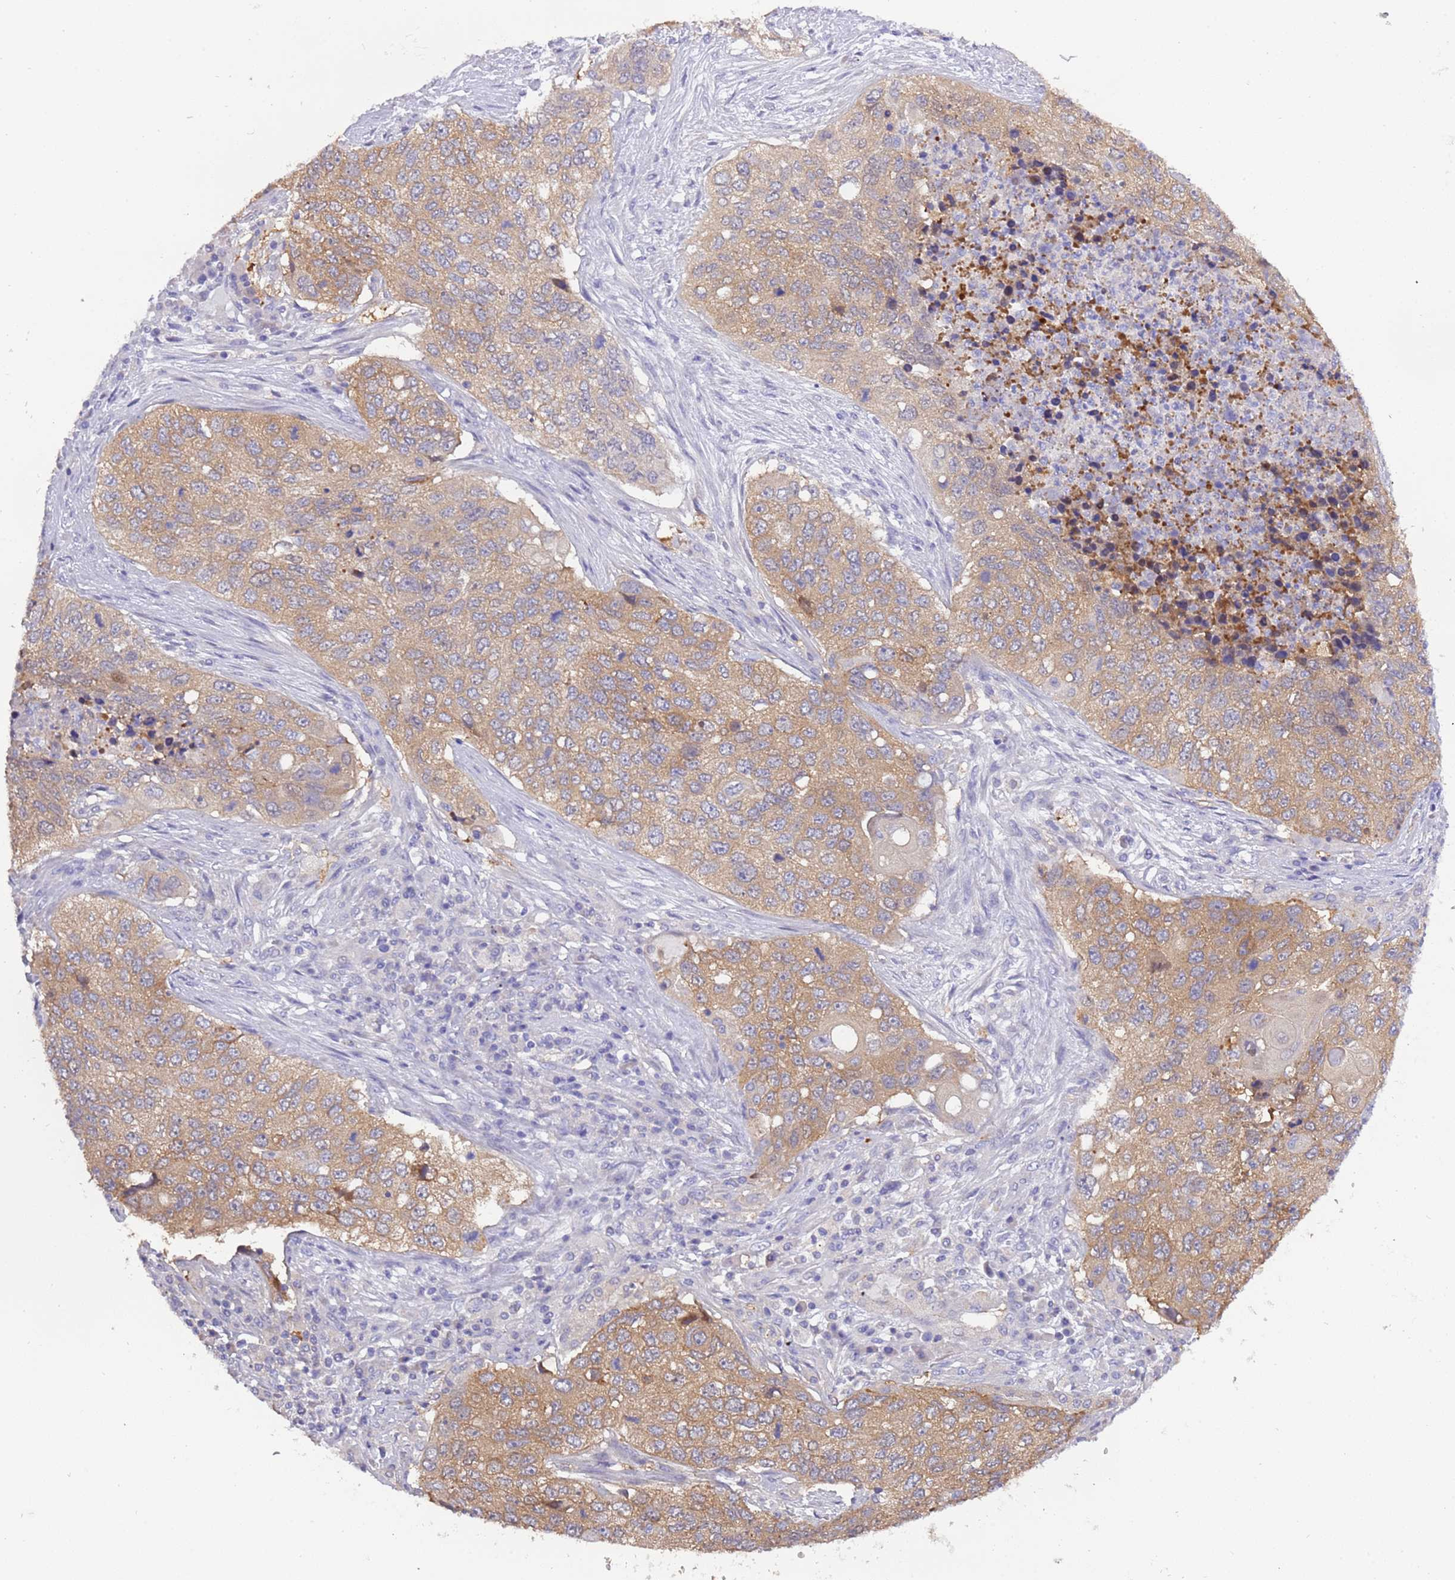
{"staining": {"intensity": "moderate", "quantity": ">75%", "location": "cytoplasmic/membranous"}, "tissue": "lung cancer", "cell_type": "Tumor cells", "image_type": "cancer", "snomed": [{"axis": "morphology", "description": "Squamous cell carcinoma, NOS"}, {"axis": "topography", "description": "Lung"}], "caption": "The immunohistochemical stain highlights moderate cytoplasmic/membranous expression in tumor cells of squamous cell carcinoma (lung) tissue.", "gene": "STIP1", "patient": {"sex": "female", "age": 63}}